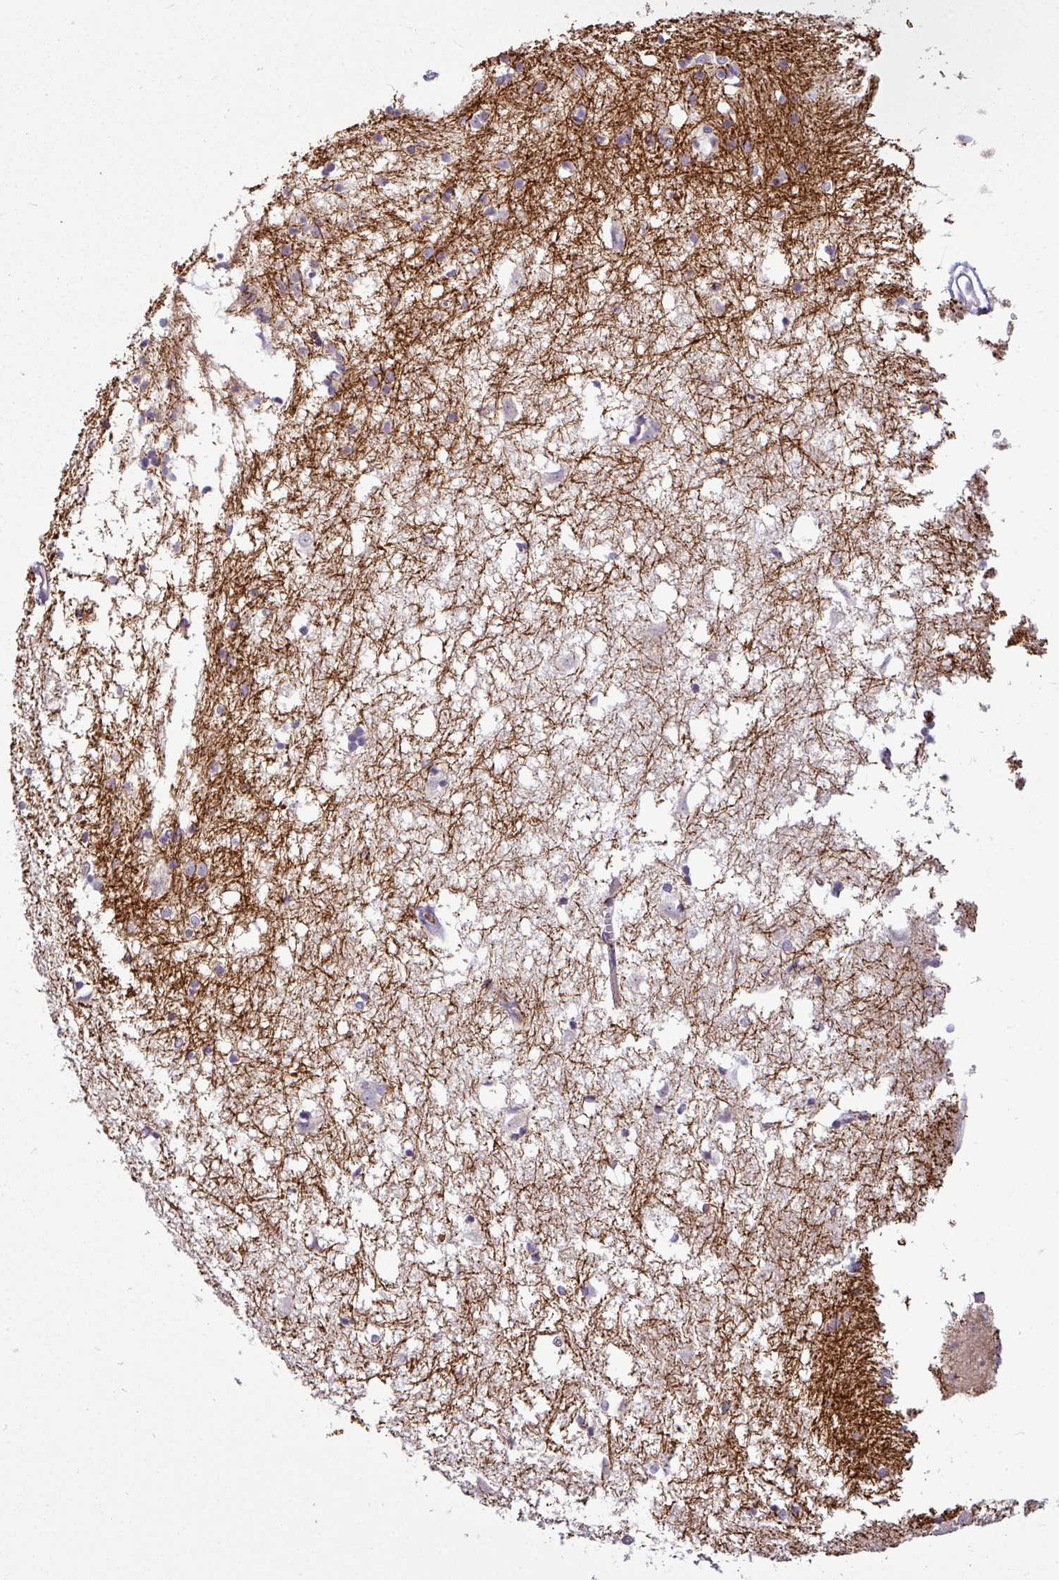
{"staining": {"intensity": "negative", "quantity": "none", "location": "none"}, "tissue": "caudate", "cell_type": "Glial cells", "image_type": "normal", "snomed": [{"axis": "morphology", "description": "Normal tissue, NOS"}, {"axis": "topography", "description": "Lateral ventricle wall"}], "caption": "IHC histopathology image of unremarkable human caudate stained for a protein (brown), which reveals no staining in glial cells.", "gene": "APOM", "patient": {"sex": "male", "age": 45}}